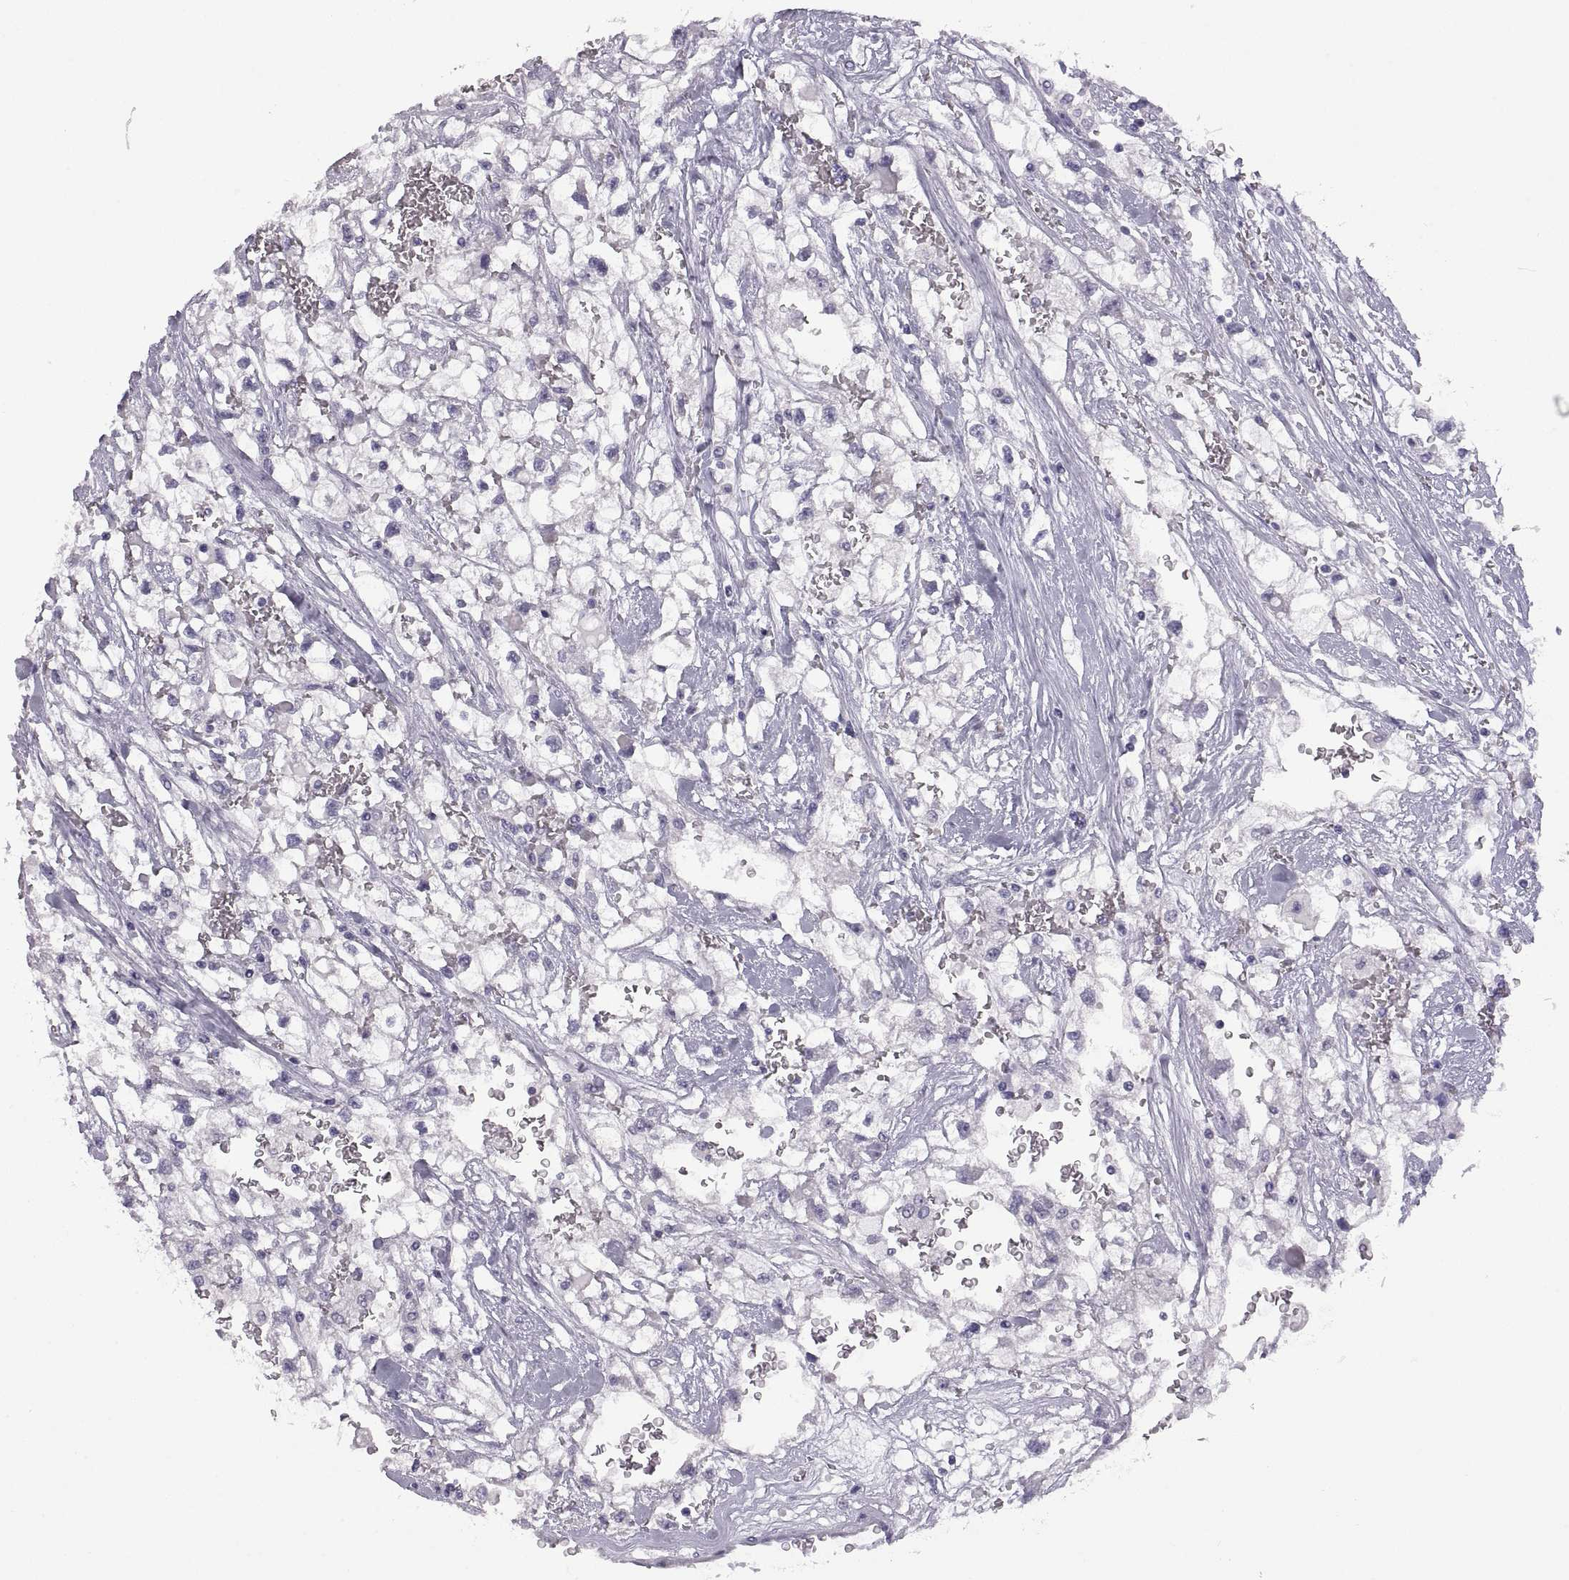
{"staining": {"intensity": "negative", "quantity": "none", "location": "none"}, "tissue": "renal cancer", "cell_type": "Tumor cells", "image_type": "cancer", "snomed": [{"axis": "morphology", "description": "Adenocarcinoma, NOS"}, {"axis": "topography", "description": "Kidney"}], "caption": "A micrograph of human renal cancer (adenocarcinoma) is negative for staining in tumor cells. (Stains: DAB (3,3'-diaminobenzidine) immunohistochemistry (IHC) with hematoxylin counter stain, Microscopy: brightfield microscopy at high magnification).", "gene": "RDM1", "patient": {"sex": "male", "age": 59}}